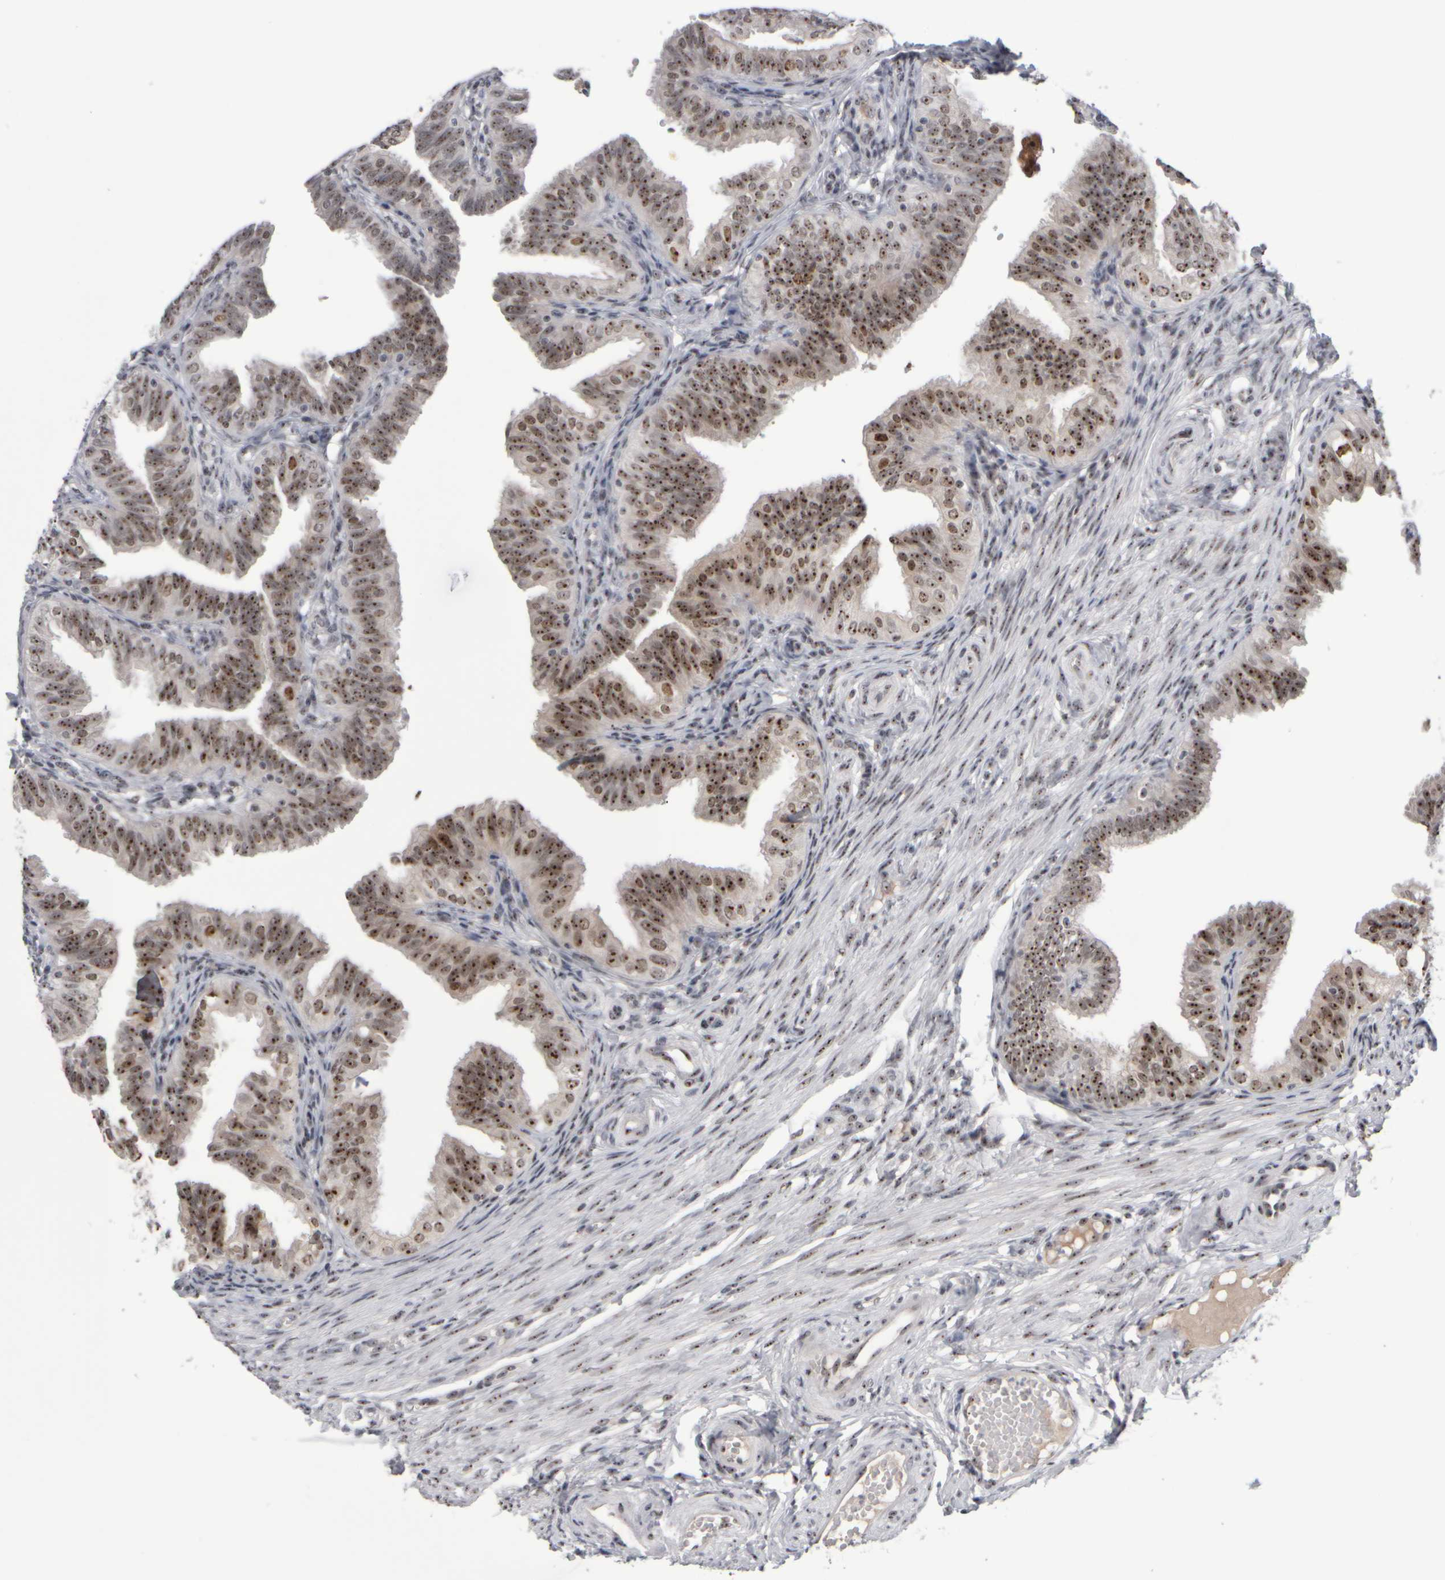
{"staining": {"intensity": "moderate", "quantity": ">75%", "location": "nuclear"}, "tissue": "fallopian tube", "cell_type": "Glandular cells", "image_type": "normal", "snomed": [{"axis": "morphology", "description": "Normal tissue, NOS"}, {"axis": "topography", "description": "Fallopian tube"}], "caption": "The immunohistochemical stain highlights moderate nuclear expression in glandular cells of unremarkable fallopian tube. The protein is stained brown, and the nuclei are stained in blue (DAB IHC with brightfield microscopy, high magnification).", "gene": "SURF6", "patient": {"sex": "female", "age": 35}}